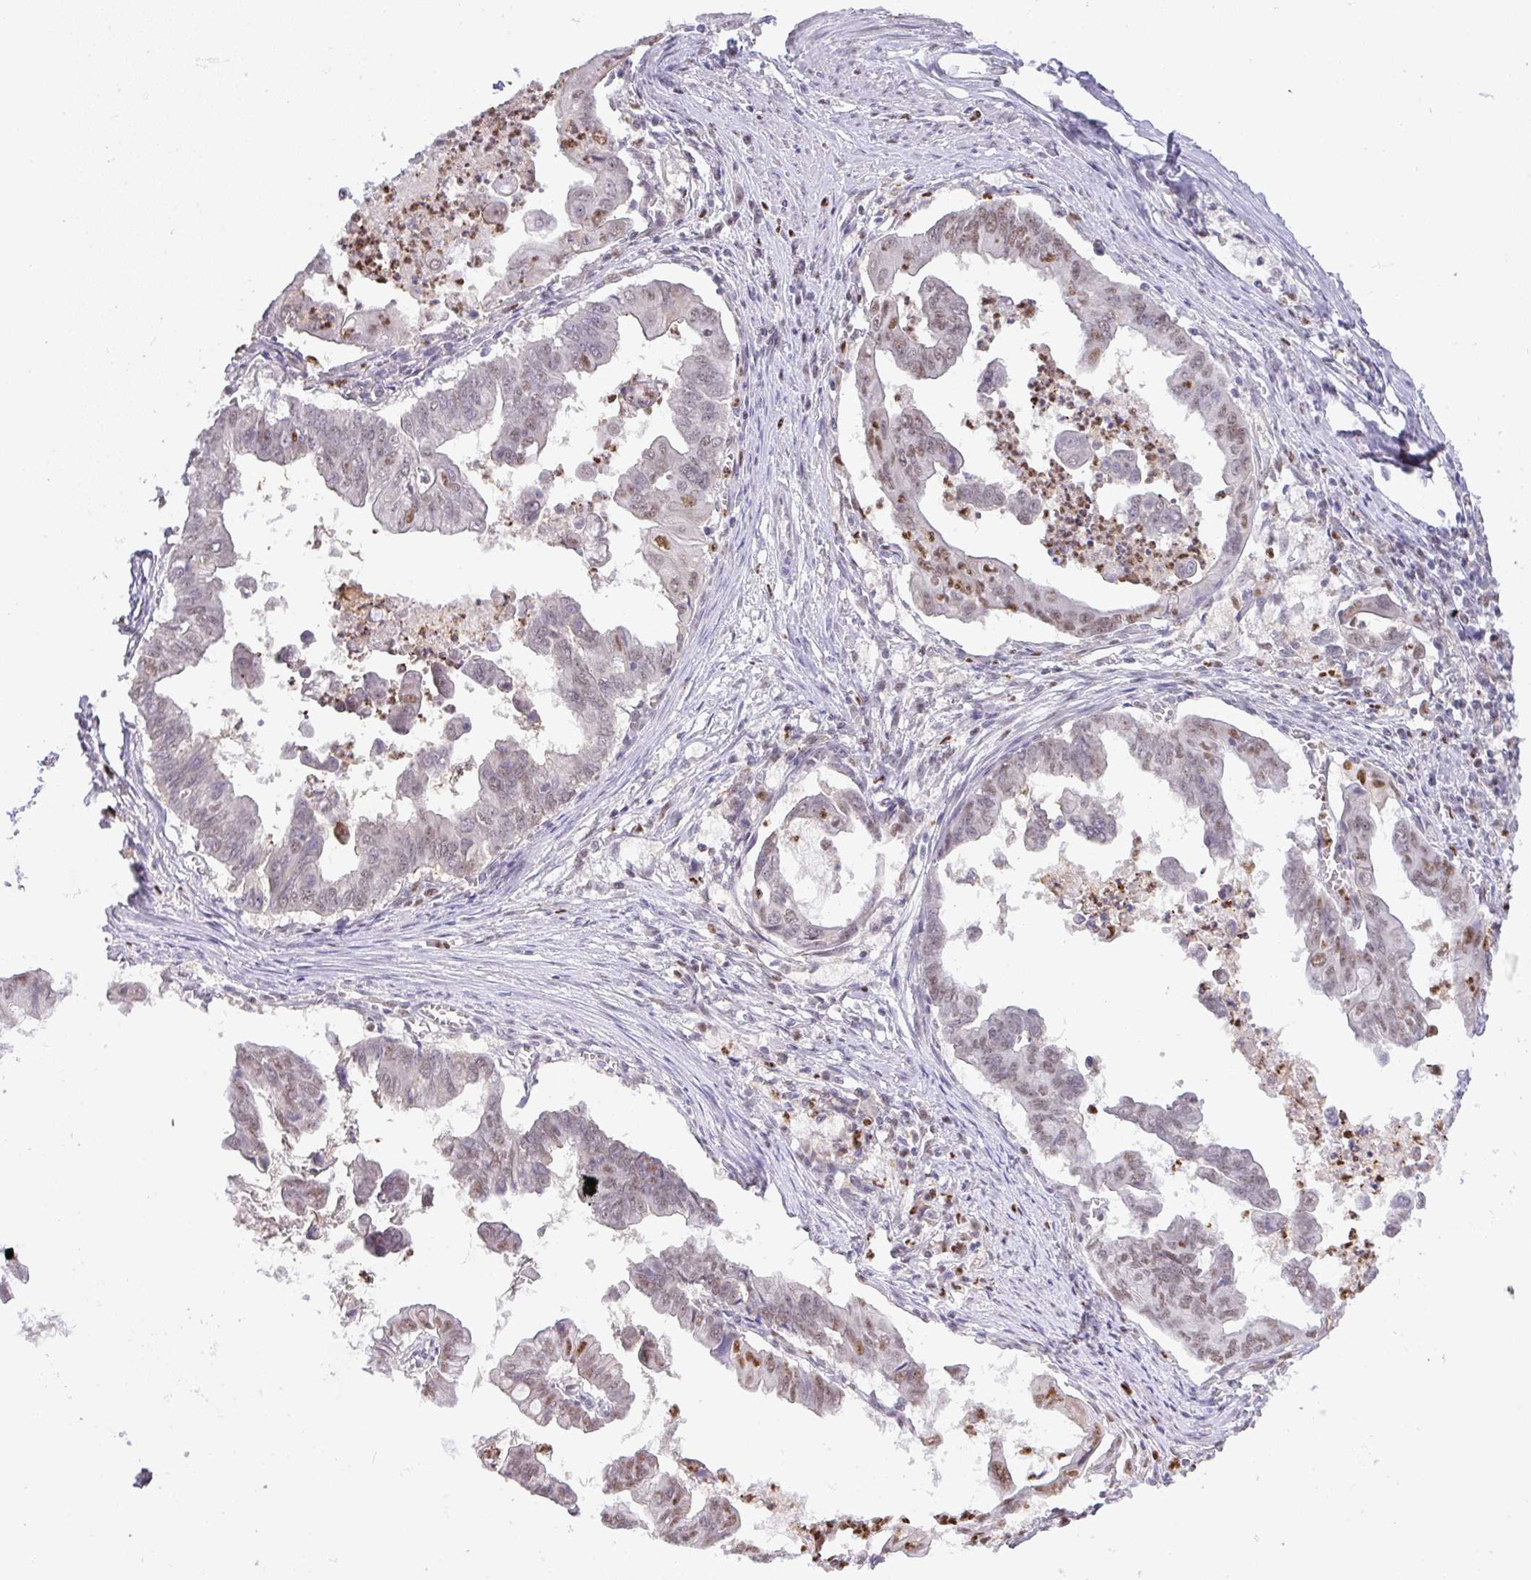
{"staining": {"intensity": "weak", "quantity": "<25%", "location": "nuclear"}, "tissue": "stomach cancer", "cell_type": "Tumor cells", "image_type": "cancer", "snomed": [{"axis": "morphology", "description": "Adenocarcinoma, NOS"}, {"axis": "topography", "description": "Stomach, upper"}], "caption": "Human stomach adenocarcinoma stained for a protein using immunohistochemistry (IHC) reveals no positivity in tumor cells.", "gene": "BBX", "patient": {"sex": "male", "age": 80}}